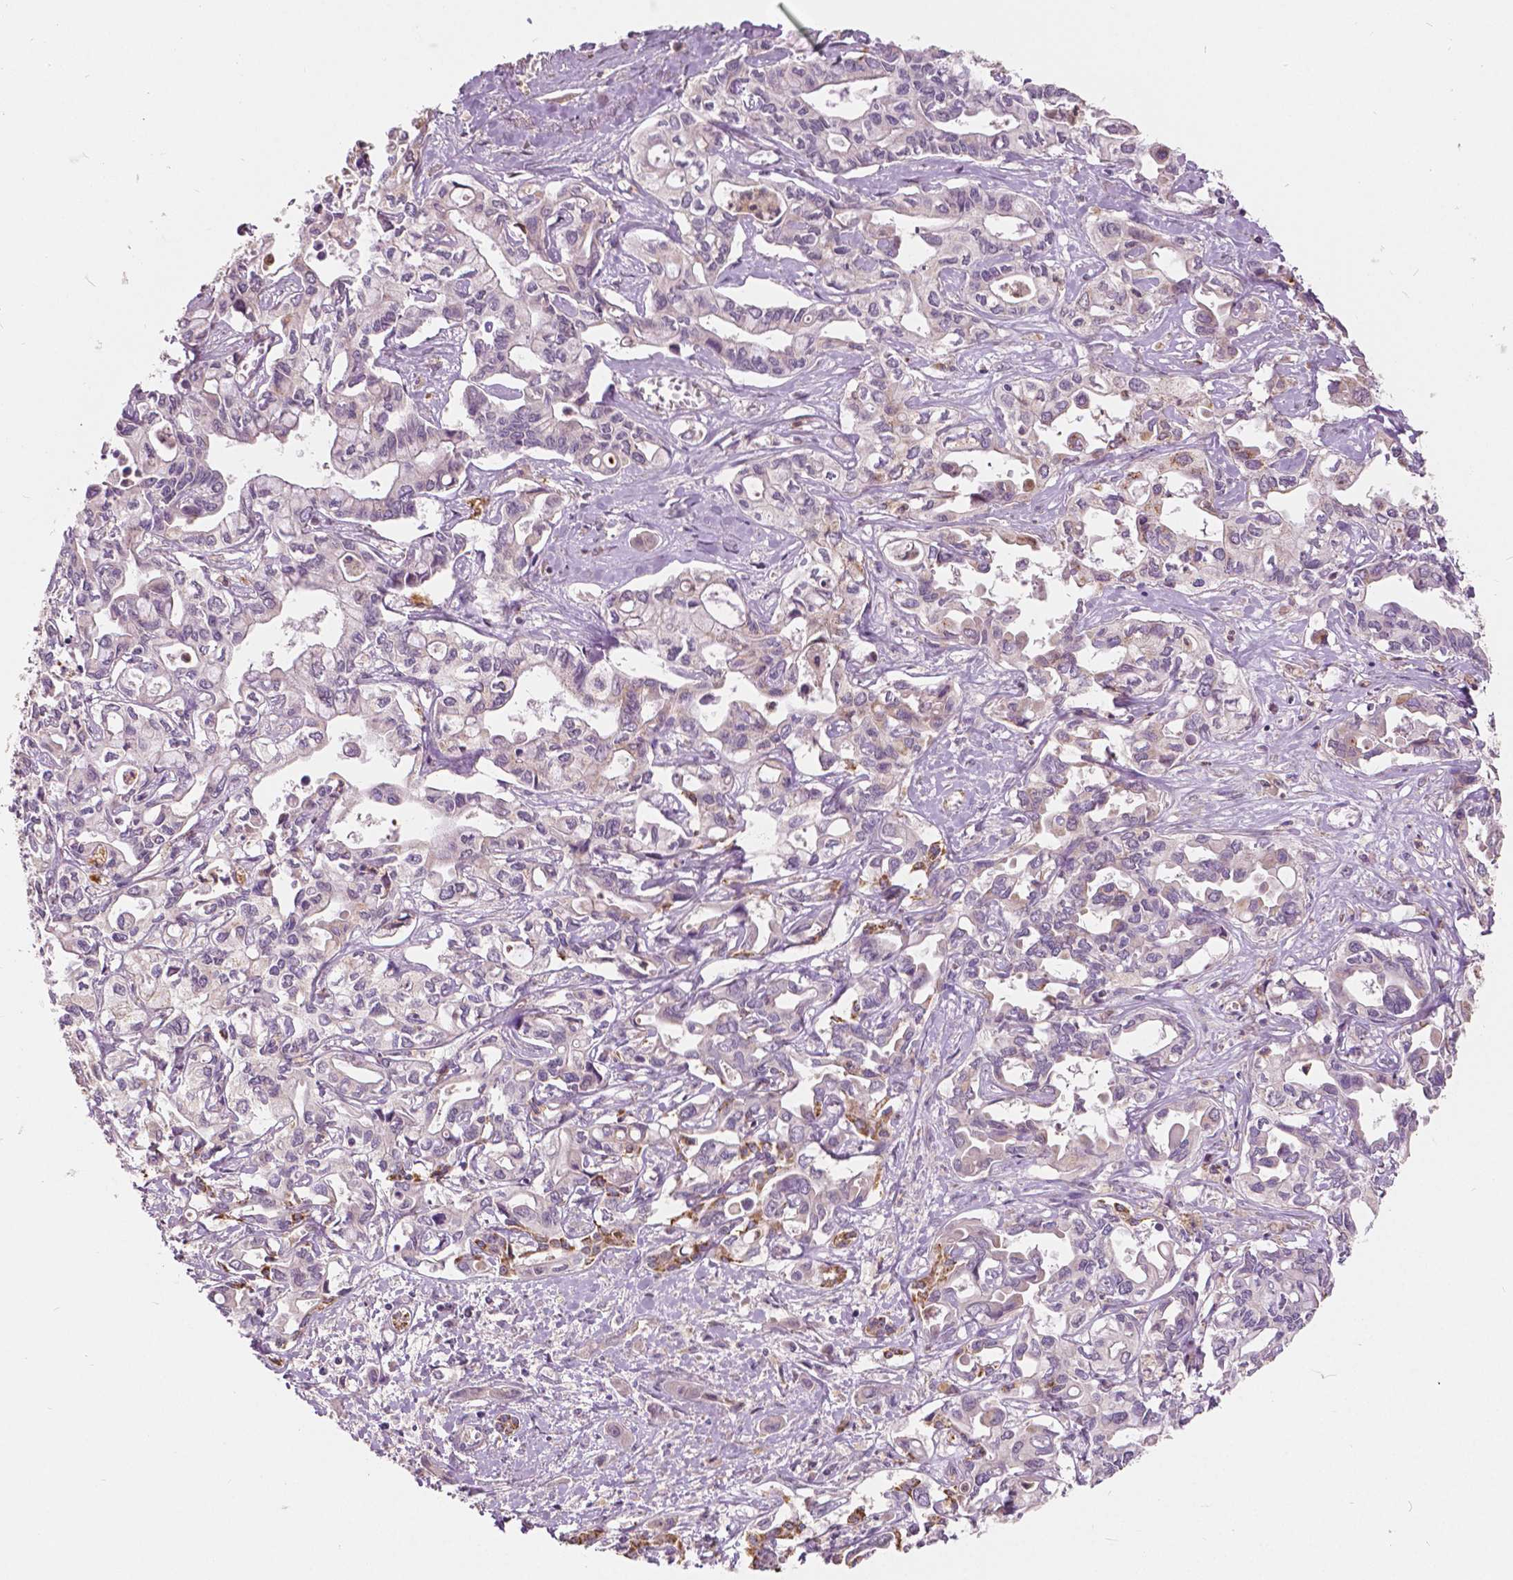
{"staining": {"intensity": "negative", "quantity": "none", "location": "none"}, "tissue": "liver cancer", "cell_type": "Tumor cells", "image_type": "cancer", "snomed": [{"axis": "morphology", "description": "Cholangiocarcinoma"}, {"axis": "topography", "description": "Liver"}], "caption": "This is an IHC micrograph of liver cancer (cholangiocarcinoma). There is no expression in tumor cells.", "gene": "DLX6", "patient": {"sex": "female", "age": 64}}